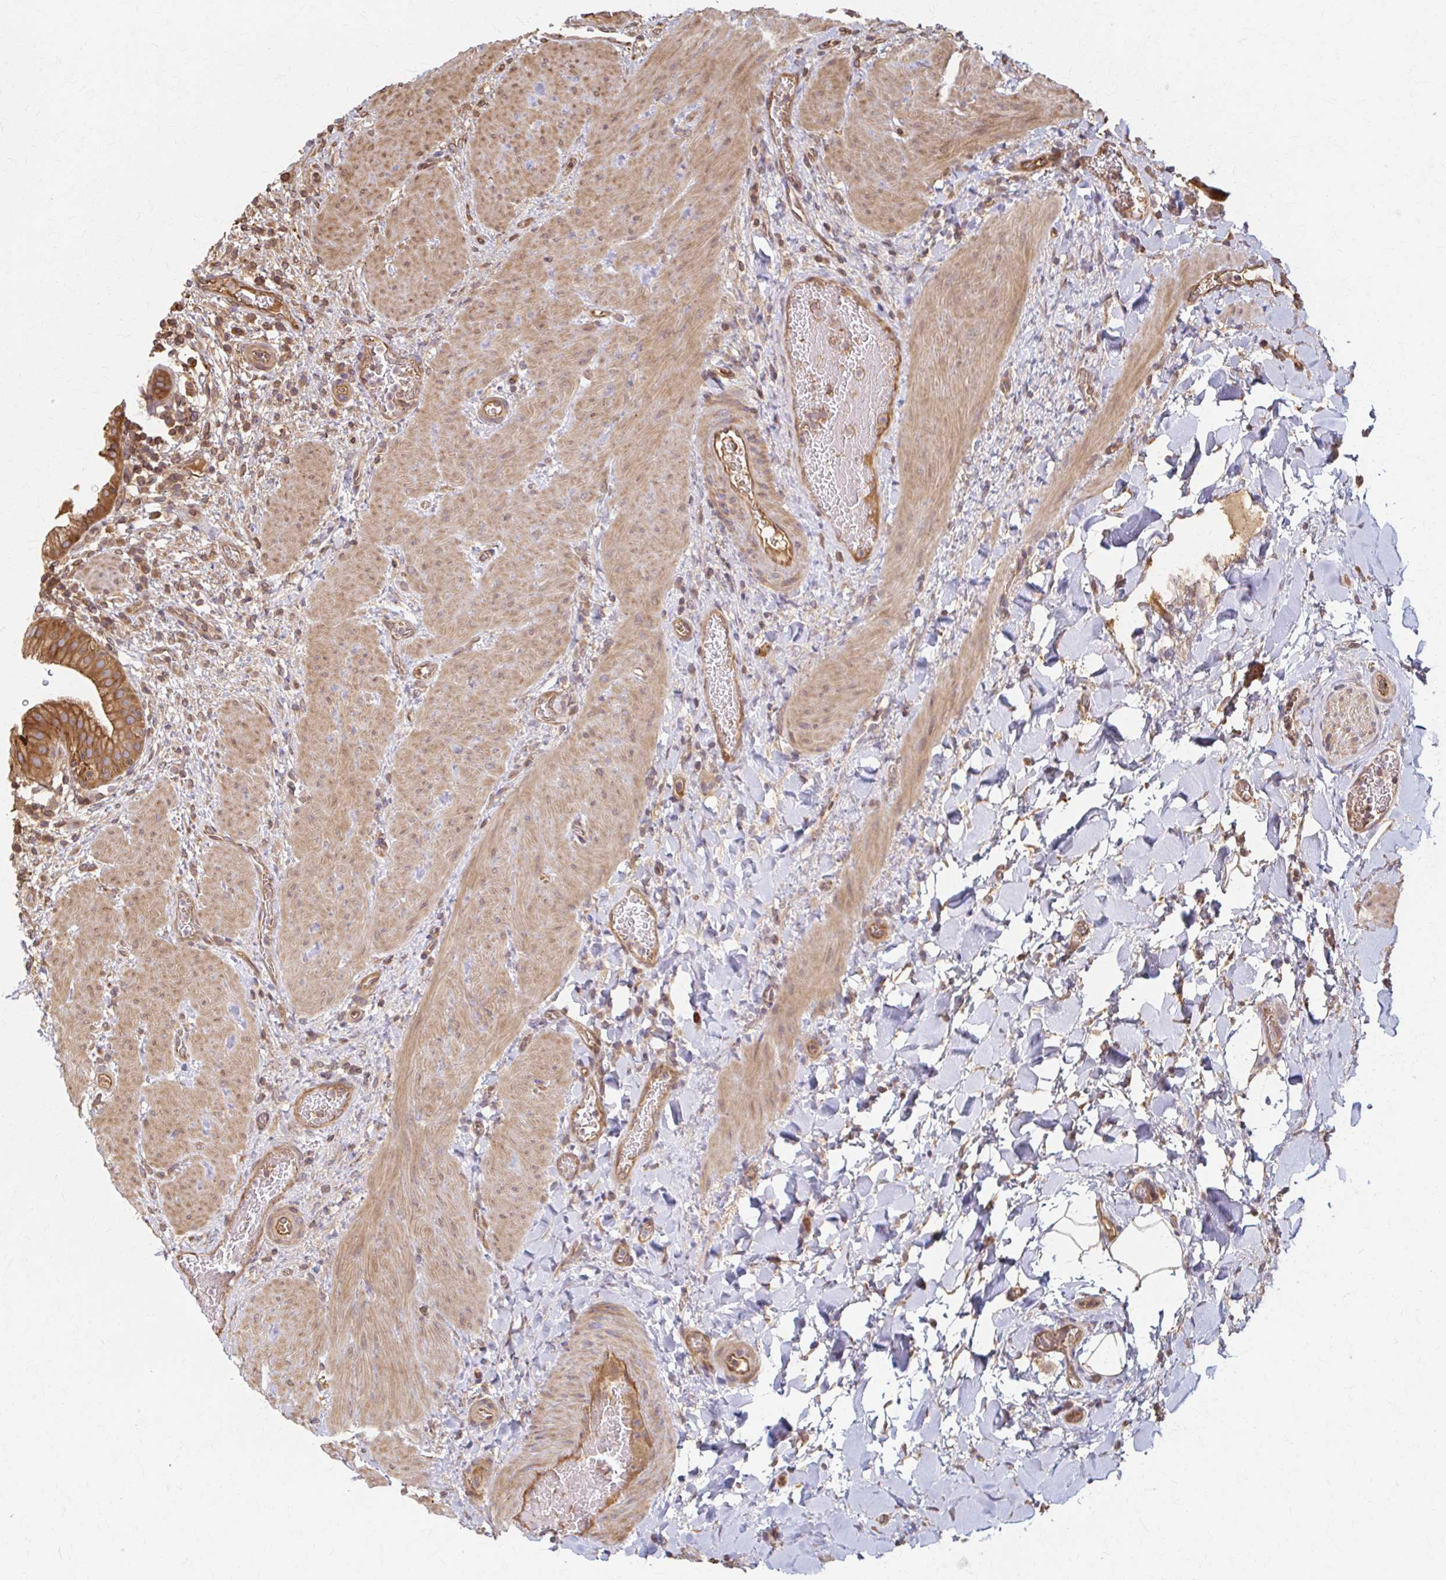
{"staining": {"intensity": "moderate", "quantity": ">75%", "location": "cytoplasmic/membranous"}, "tissue": "gallbladder", "cell_type": "Glandular cells", "image_type": "normal", "snomed": [{"axis": "morphology", "description": "Normal tissue, NOS"}, {"axis": "topography", "description": "Gallbladder"}], "caption": "Gallbladder stained for a protein displays moderate cytoplasmic/membranous positivity in glandular cells. (IHC, brightfield microscopy, high magnification).", "gene": "ARHGAP35", "patient": {"sex": "male", "age": 26}}